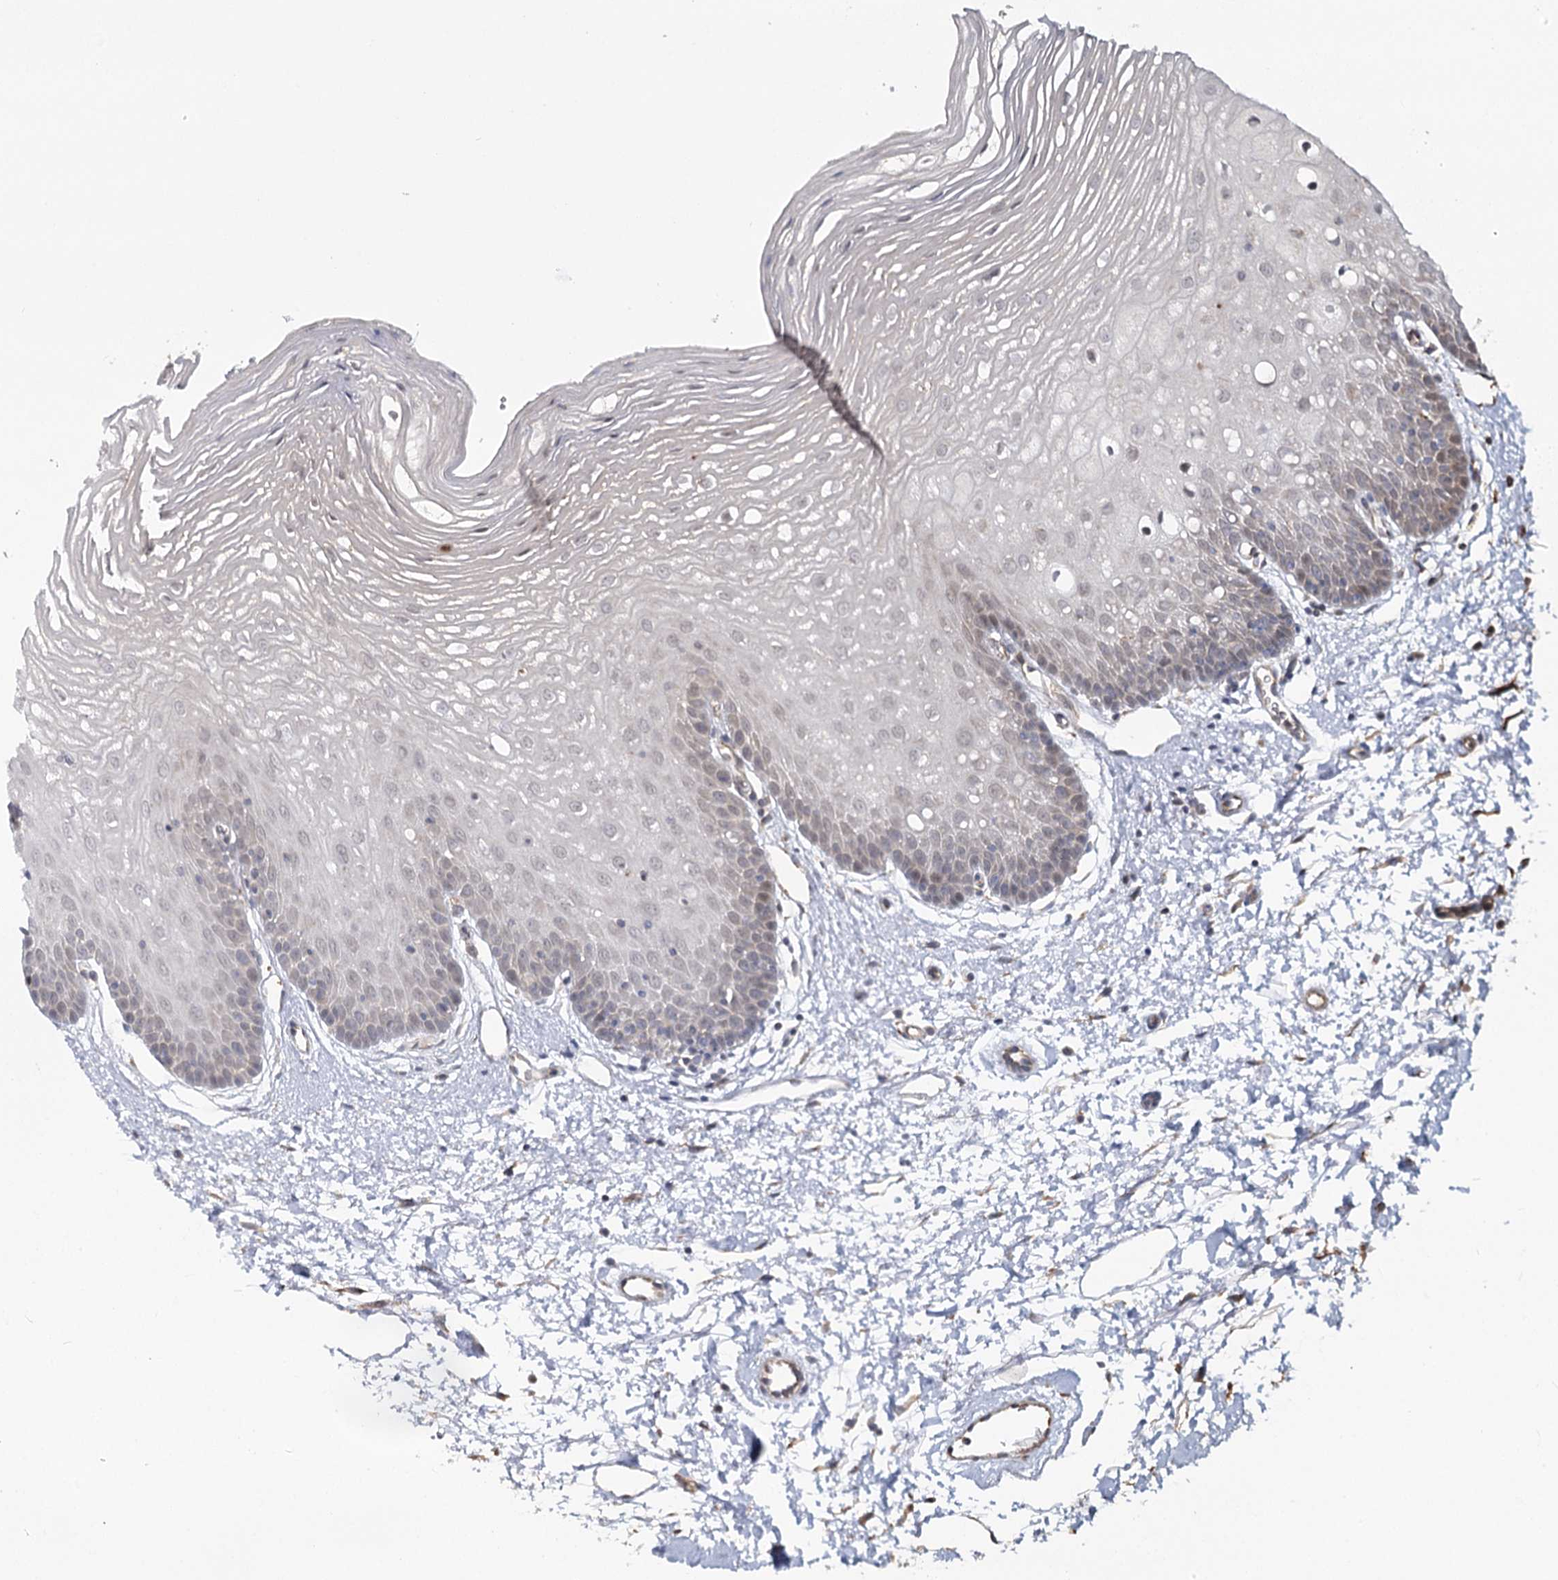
{"staining": {"intensity": "negative", "quantity": "none", "location": "none"}, "tissue": "oral mucosa", "cell_type": "Squamous epithelial cells", "image_type": "normal", "snomed": [{"axis": "morphology", "description": "Normal tissue, NOS"}, {"axis": "topography", "description": "Oral tissue"}, {"axis": "topography", "description": "Tounge, NOS"}], "caption": "Oral mucosa was stained to show a protein in brown. There is no significant expression in squamous epithelial cells.", "gene": "TBC1D9B", "patient": {"sex": "female", "age": 73}}